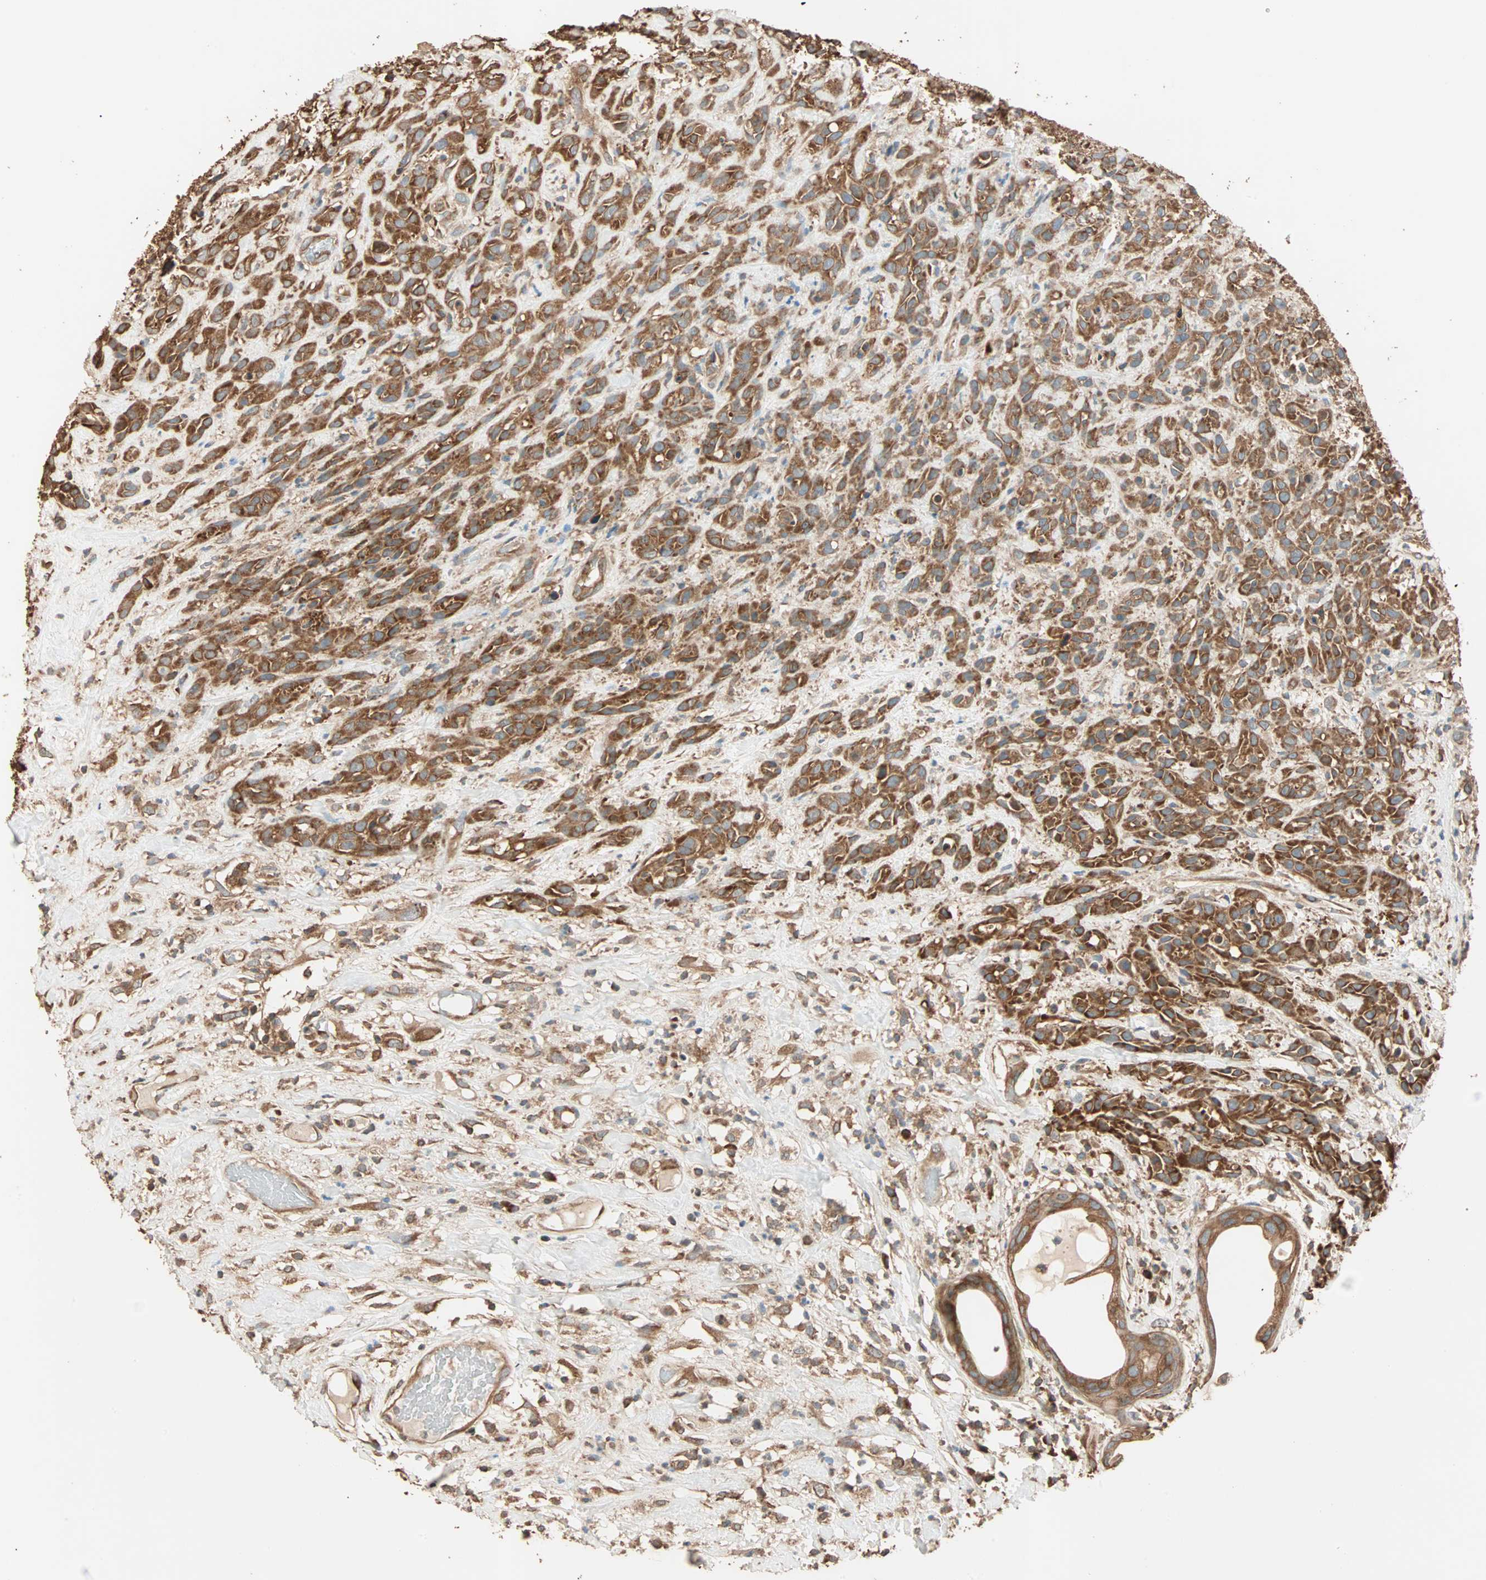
{"staining": {"intensity": "strong", "quantity": ">75%", "location": "cytoplasmic/membranous"}, "tissue": "head and neck cancer", "cell_type": "Tumor cells", "image_type": "cancer", "snomed": [{"axis": "morphology", "description": "Normal tissue, NOS"}, {"axis": "morphology", "description": "Squamous cell carcinoma, NOS"}, {"axis": "topography", "description": "Cartilage tissue"}, {"axis": "topography", "description": "Head-Neck"}], "caption": "Head and neck squamous cell carcinoma stained with immunohistochemistry (IHC) exhibits strong cytoplasmic/membranous staining in about >75% of tumor cells.", "gene": "EIF4G2", "patient": {"sex": "male", "age": 62}}